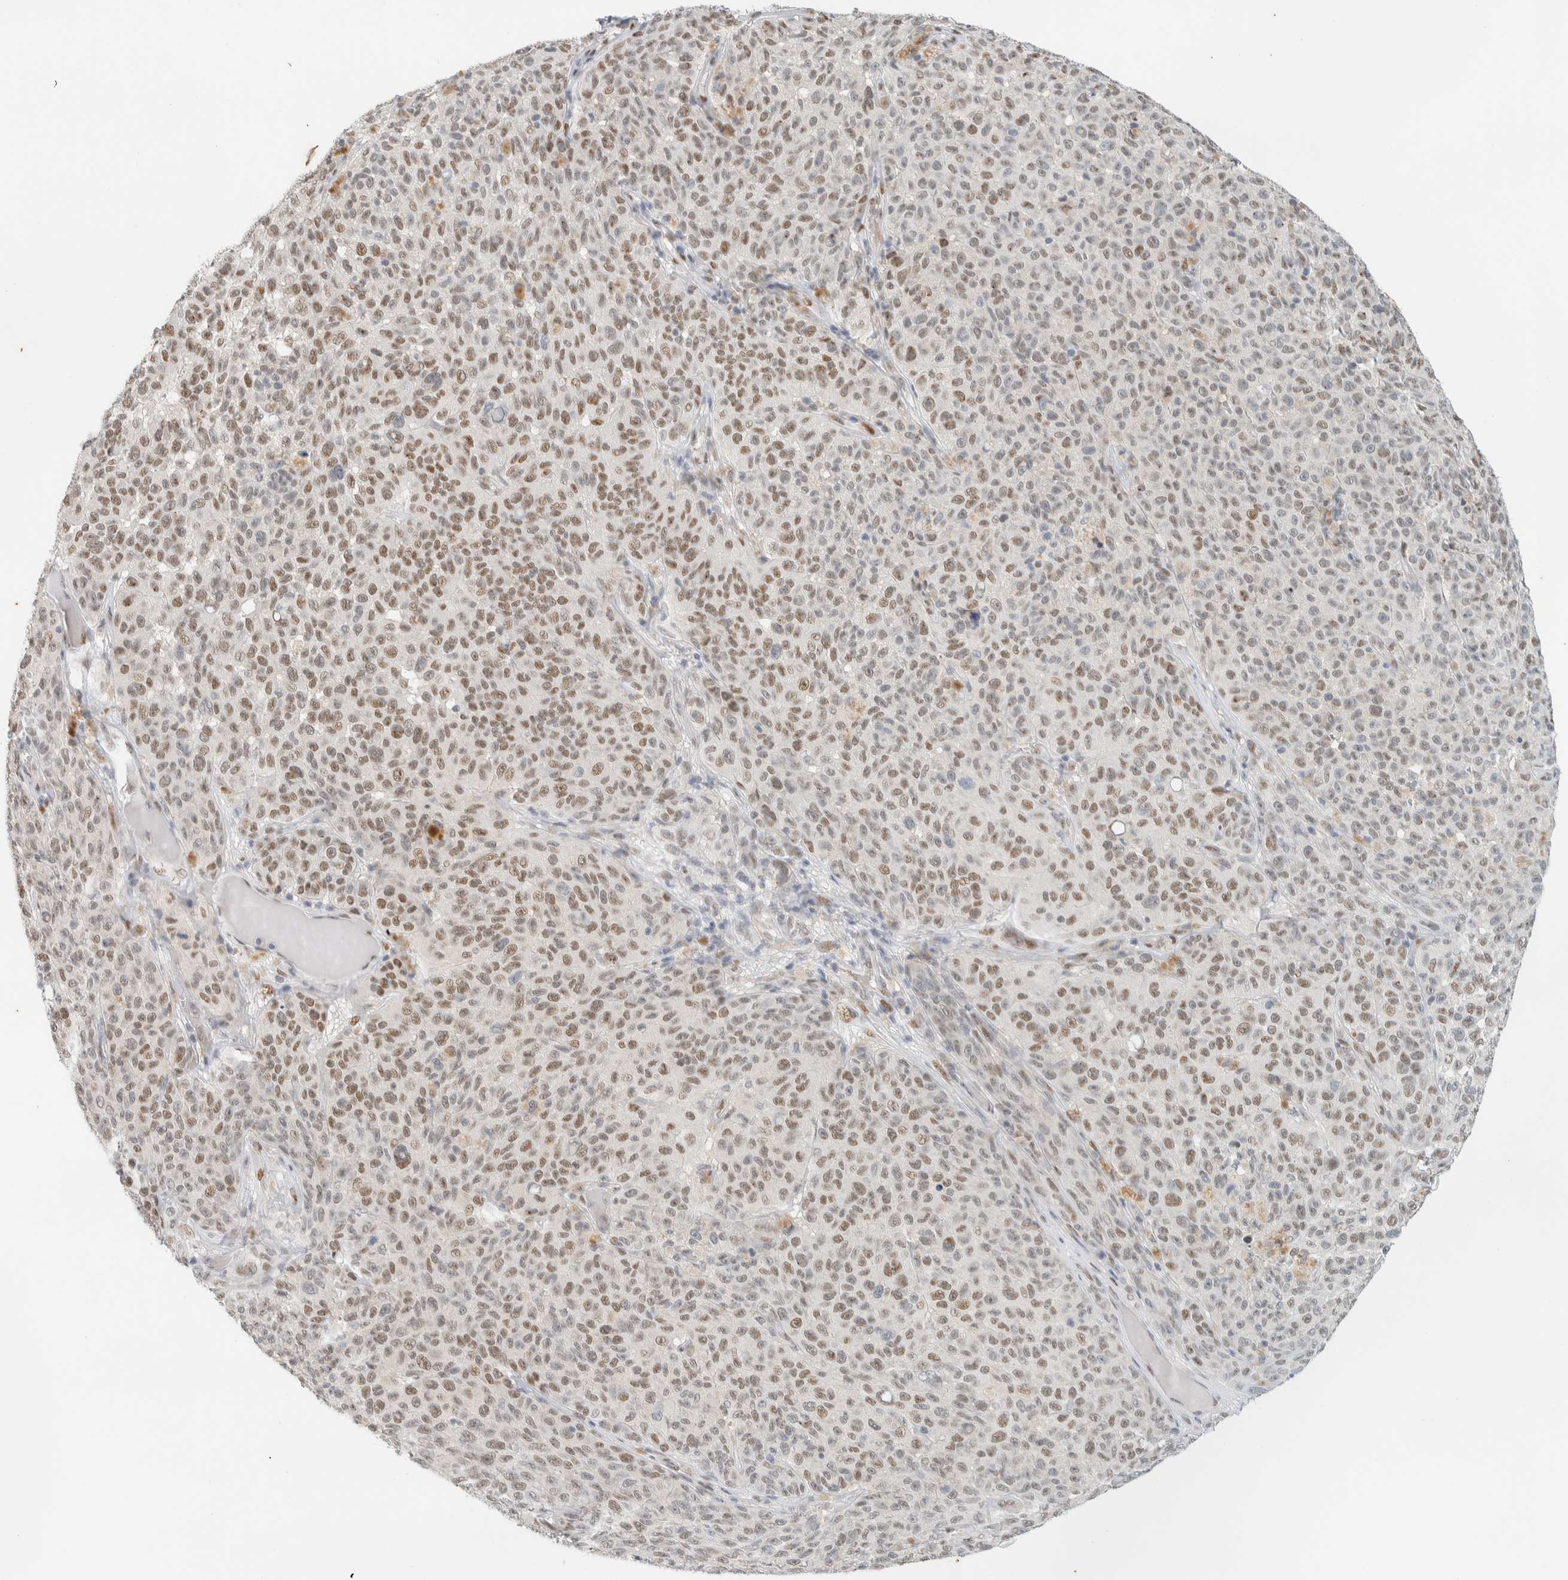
{"staining": {"intensity": "weak", "quantity": "25%-75%", "location": "nuclear"}, "tissue": "melanoma", "cell_type": "Tumor cells", "image_type": "cancer", "snomed": [{"axis": "morphology", "description": "Malignant melanoma, NOS"}, {"axis": "topography", "description": "Skin"}], "caption": "This micrograph reveals immunohistochemistry staining of human malignant melanoma, with low weak nuclear expression in about 25%-75% of tumor cells.", "gene": "ZNF683", "patient": {"sex": "female", "age": 82}}